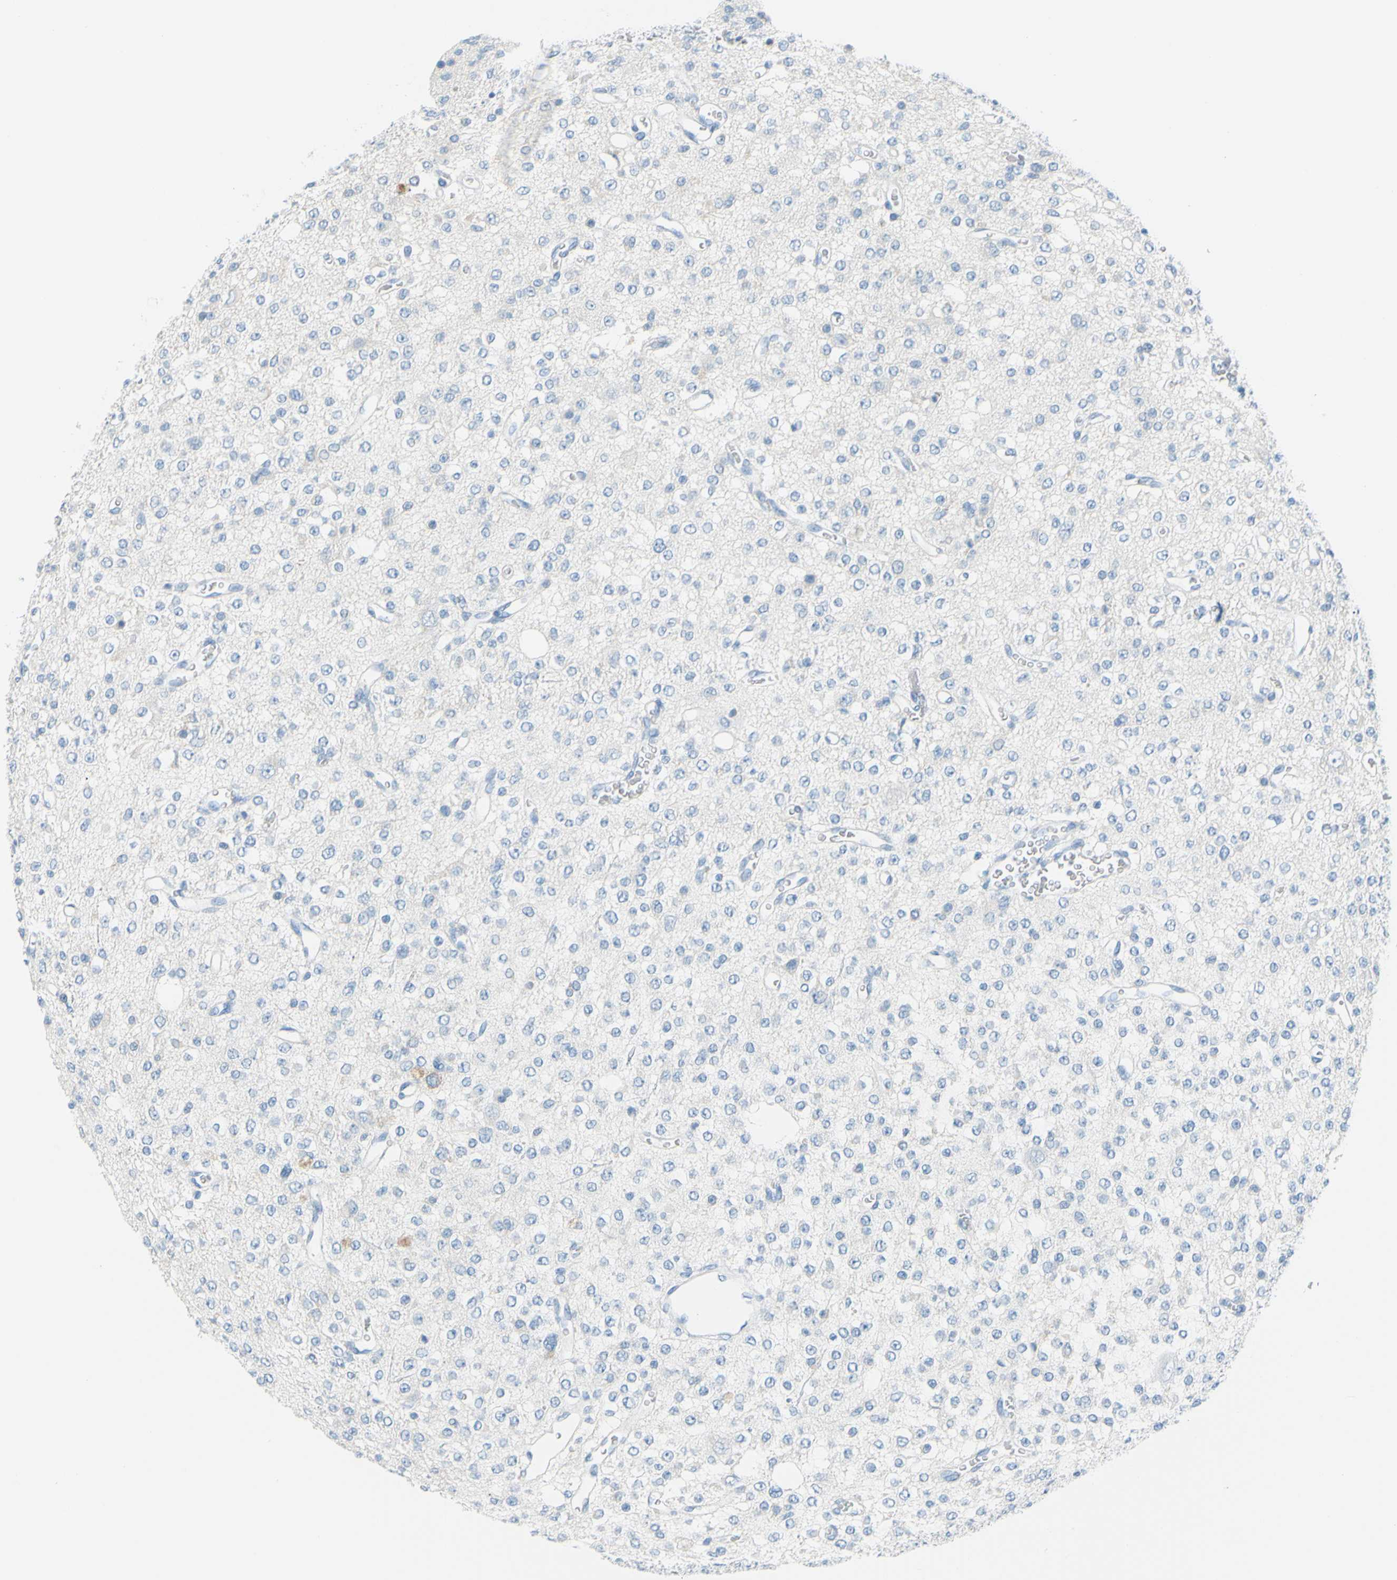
{"staining": {"intensity": "negative", "quantity": "none", "location": "none"}, "tissue": "glioma", "cell_type": "Tumor cells", "image_type": "cancer", "snomed": [{"axis": "morphology", "description": "Glioma, malignant, Low grade"}, {"axis": "topography", "description": "Brain"}], "caption": "Photomicrograph shows no protein positivity in tumor cells of glioma tissue.", "gene": "DCT", "patient": {"sex": "male", "age": 38}}